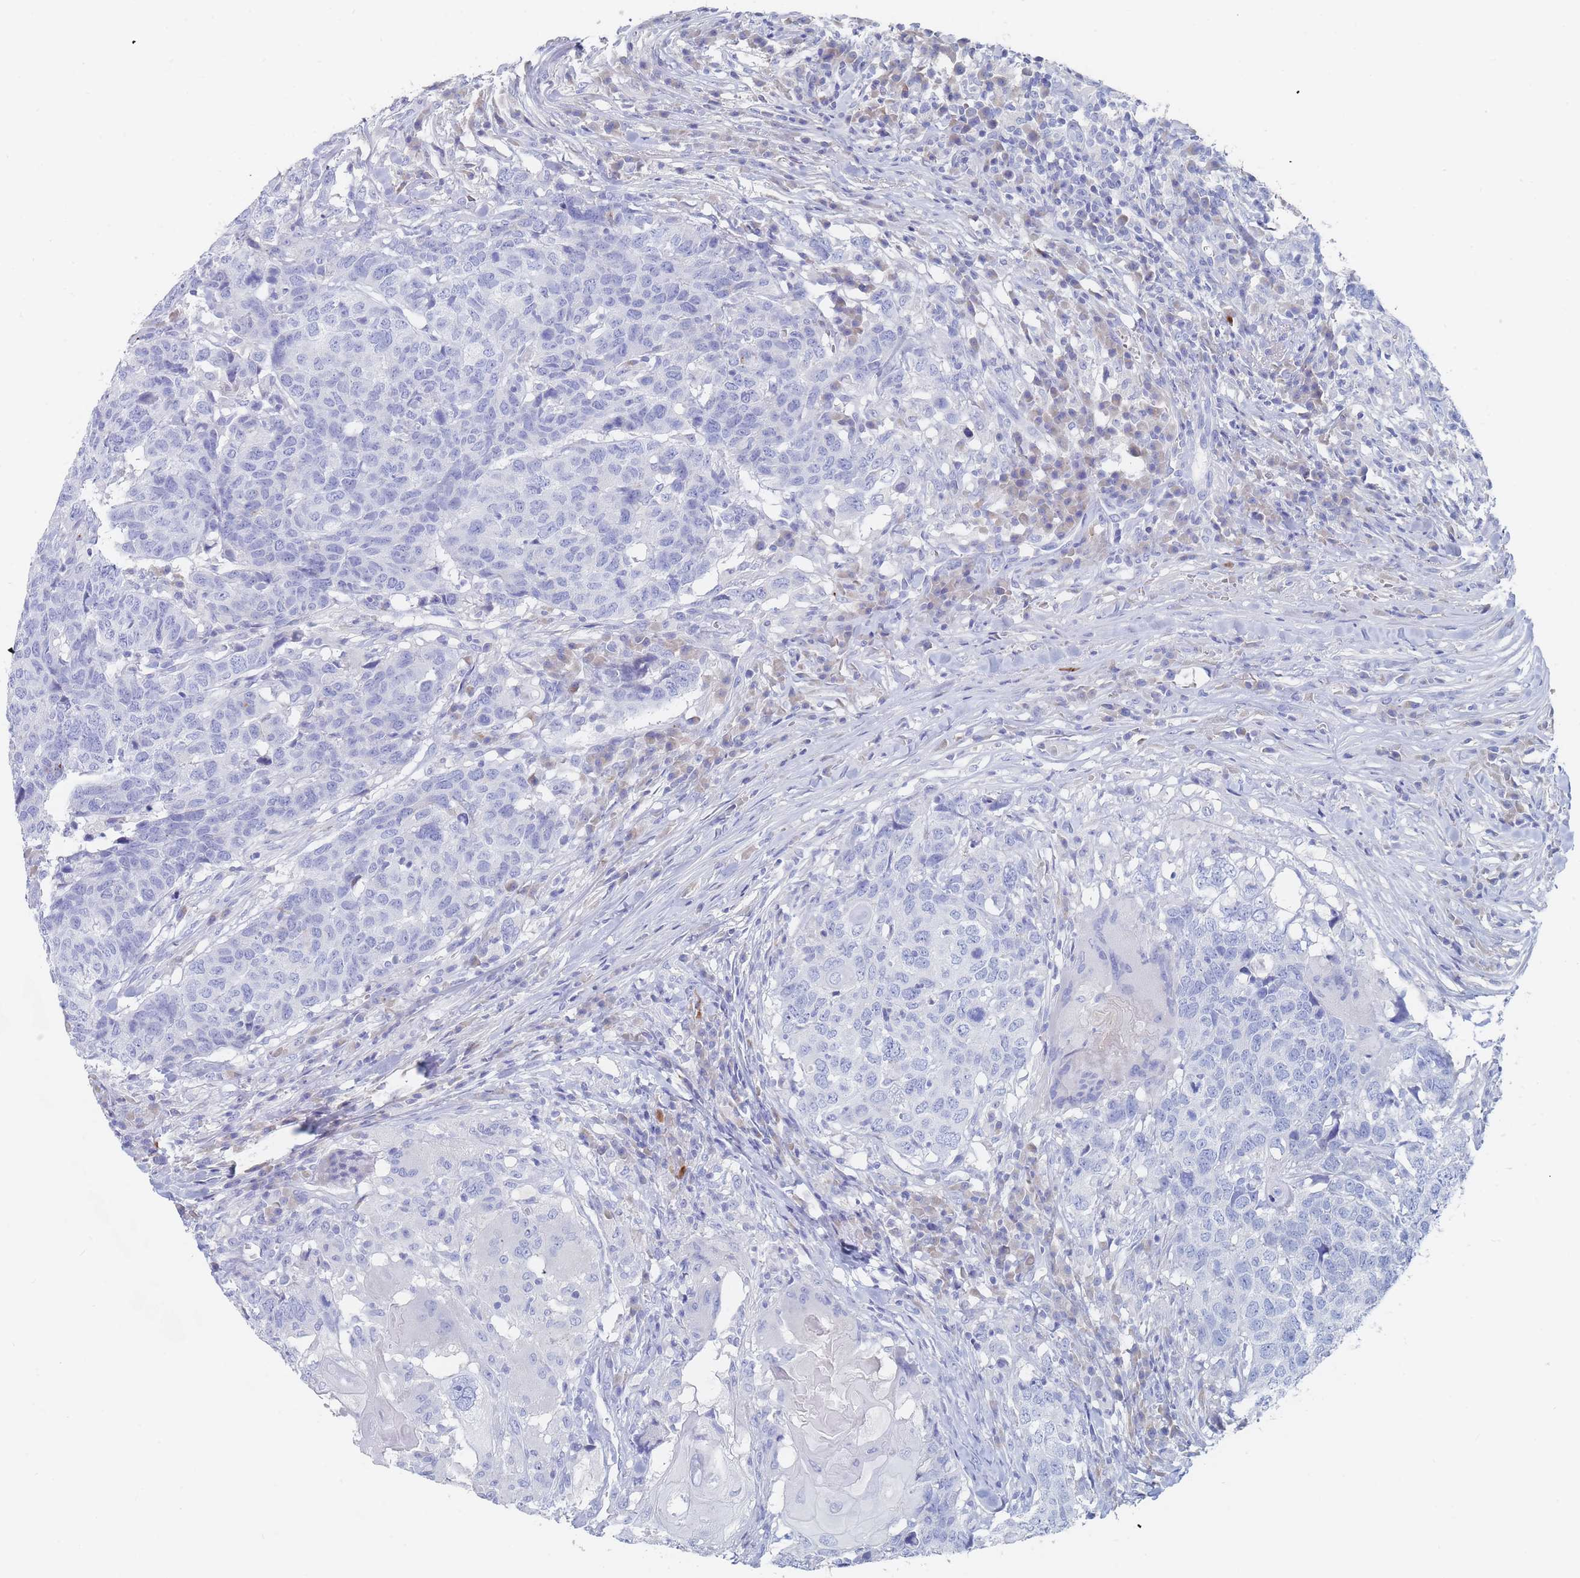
{"staining": {"intensity": "negative", "quantity": "none", "location": "none"}, "tissue": "head and neck cancer", "cell_type": "Tumor cells", "image_type": "cancer", "snomed": [{"axis": "morphology", "description": "Normal tissue, NOS"}, {"axis": "morphology", "description": "Squamous cell carcinoma, NOS"}, {"axis": "topography", "description": "Skeletal muscle"}, {"axis": "topography", "description": "Vascular tissue"}, {"axis": "topography", "description": "Peripheral nerve tissue"}, {"axis": "topography", "description": "Head-Neck"}], "caption": "Immunohistochemical staining of squamous cell carcinoma (head and neck) reveals no significant expression in tumor cells.", "gene": "SLC25A35", "patient": {"sex": "male", "age": 66}}